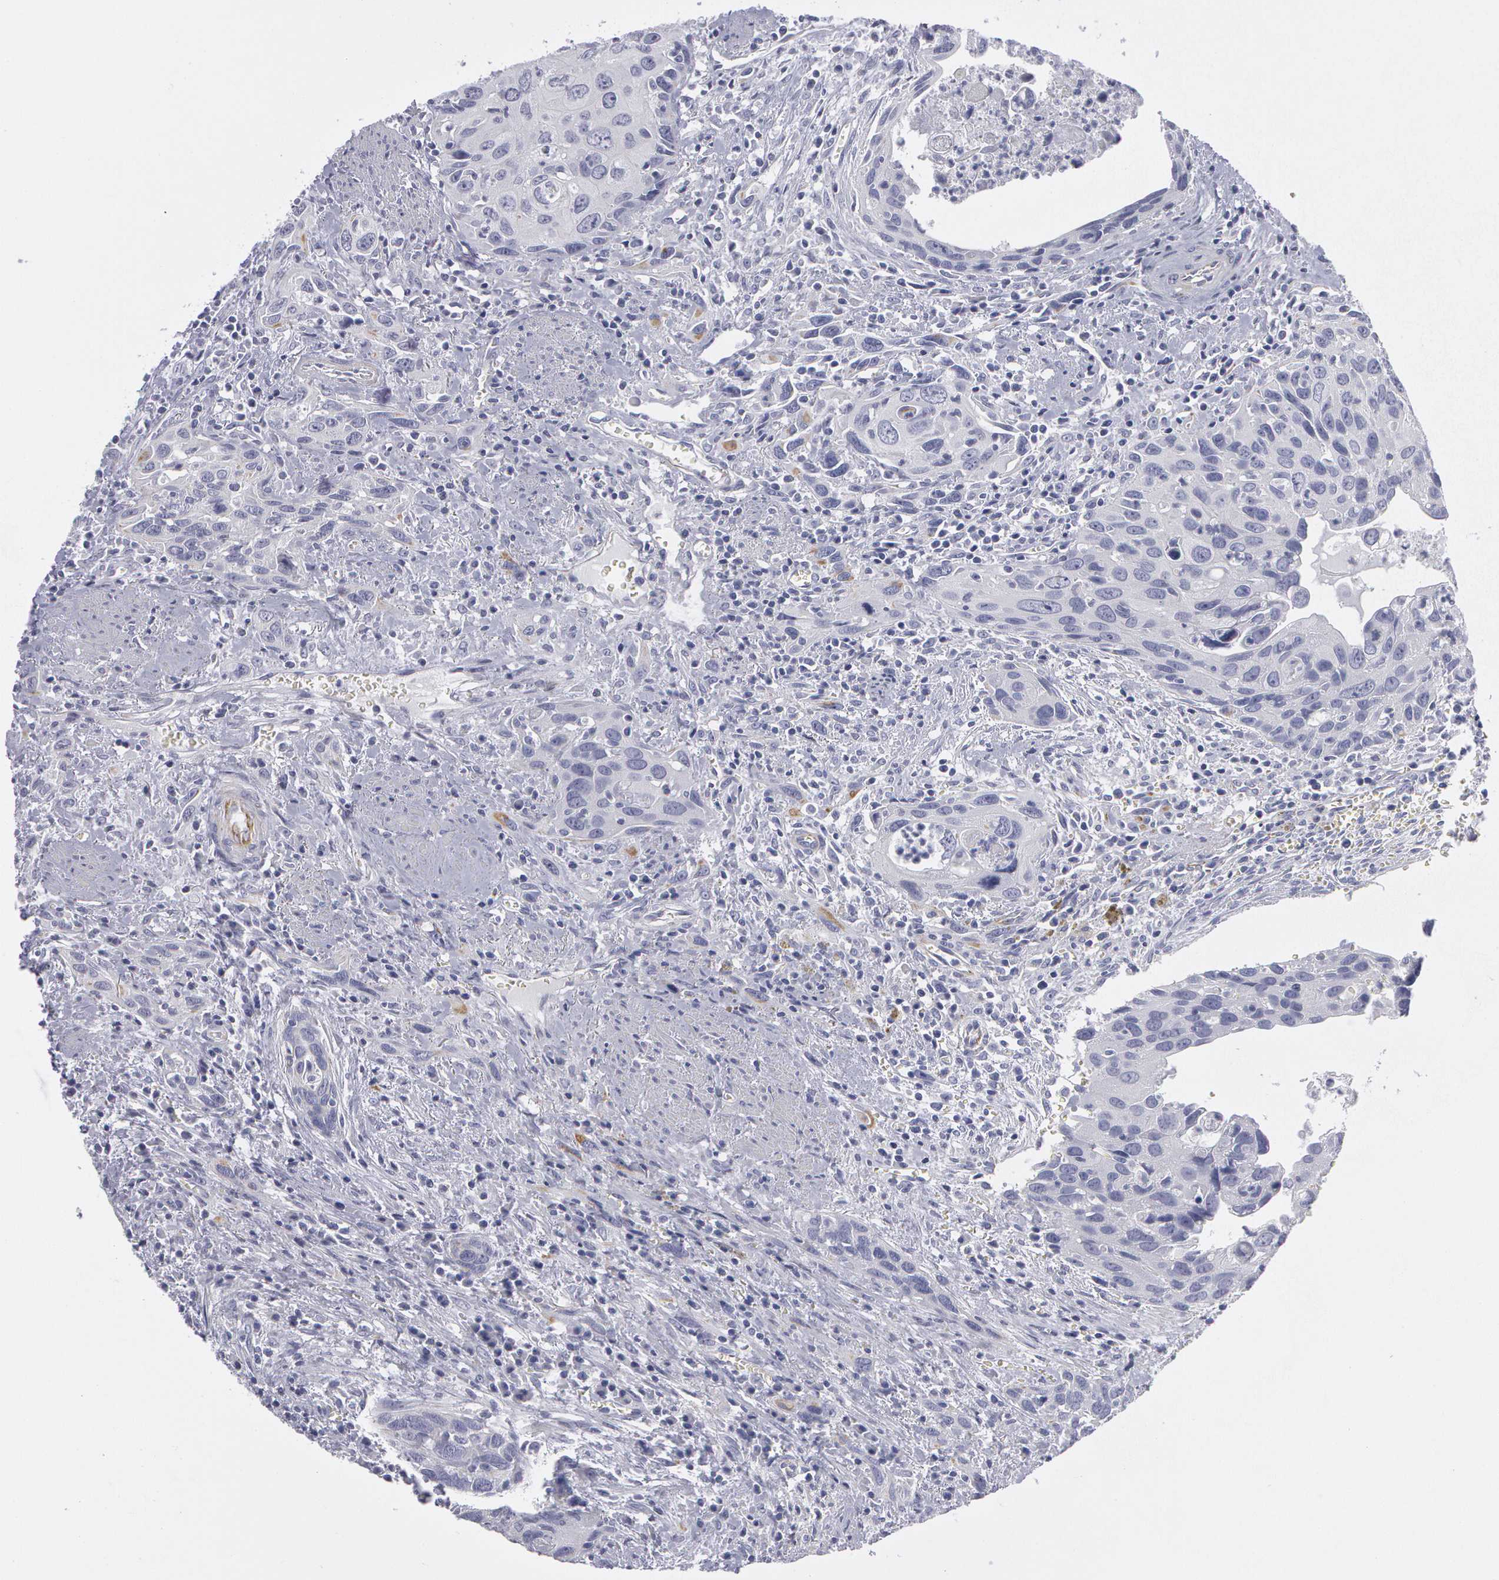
{"staining": {"intensity": "negative", "quantity": "none", "location": "none"}, "tissue": "urothelial cancer", "cell_type": "Tumor cells", "image_type": "cancer", "snomed": [{"axis": "morphology", "description": "Urothelial carcinoma, High grade"}, {"axis": "topography", "description": "Urinary bladder"}], "caption": "A micrograph of human urothelial cancer is negative for staining in tumor cells. (Immunohistochemistry (ihc), brightfield microscopy, high magnification).", "gene": "SMC1B", "patient": {"sex": "male", "age": 71}}